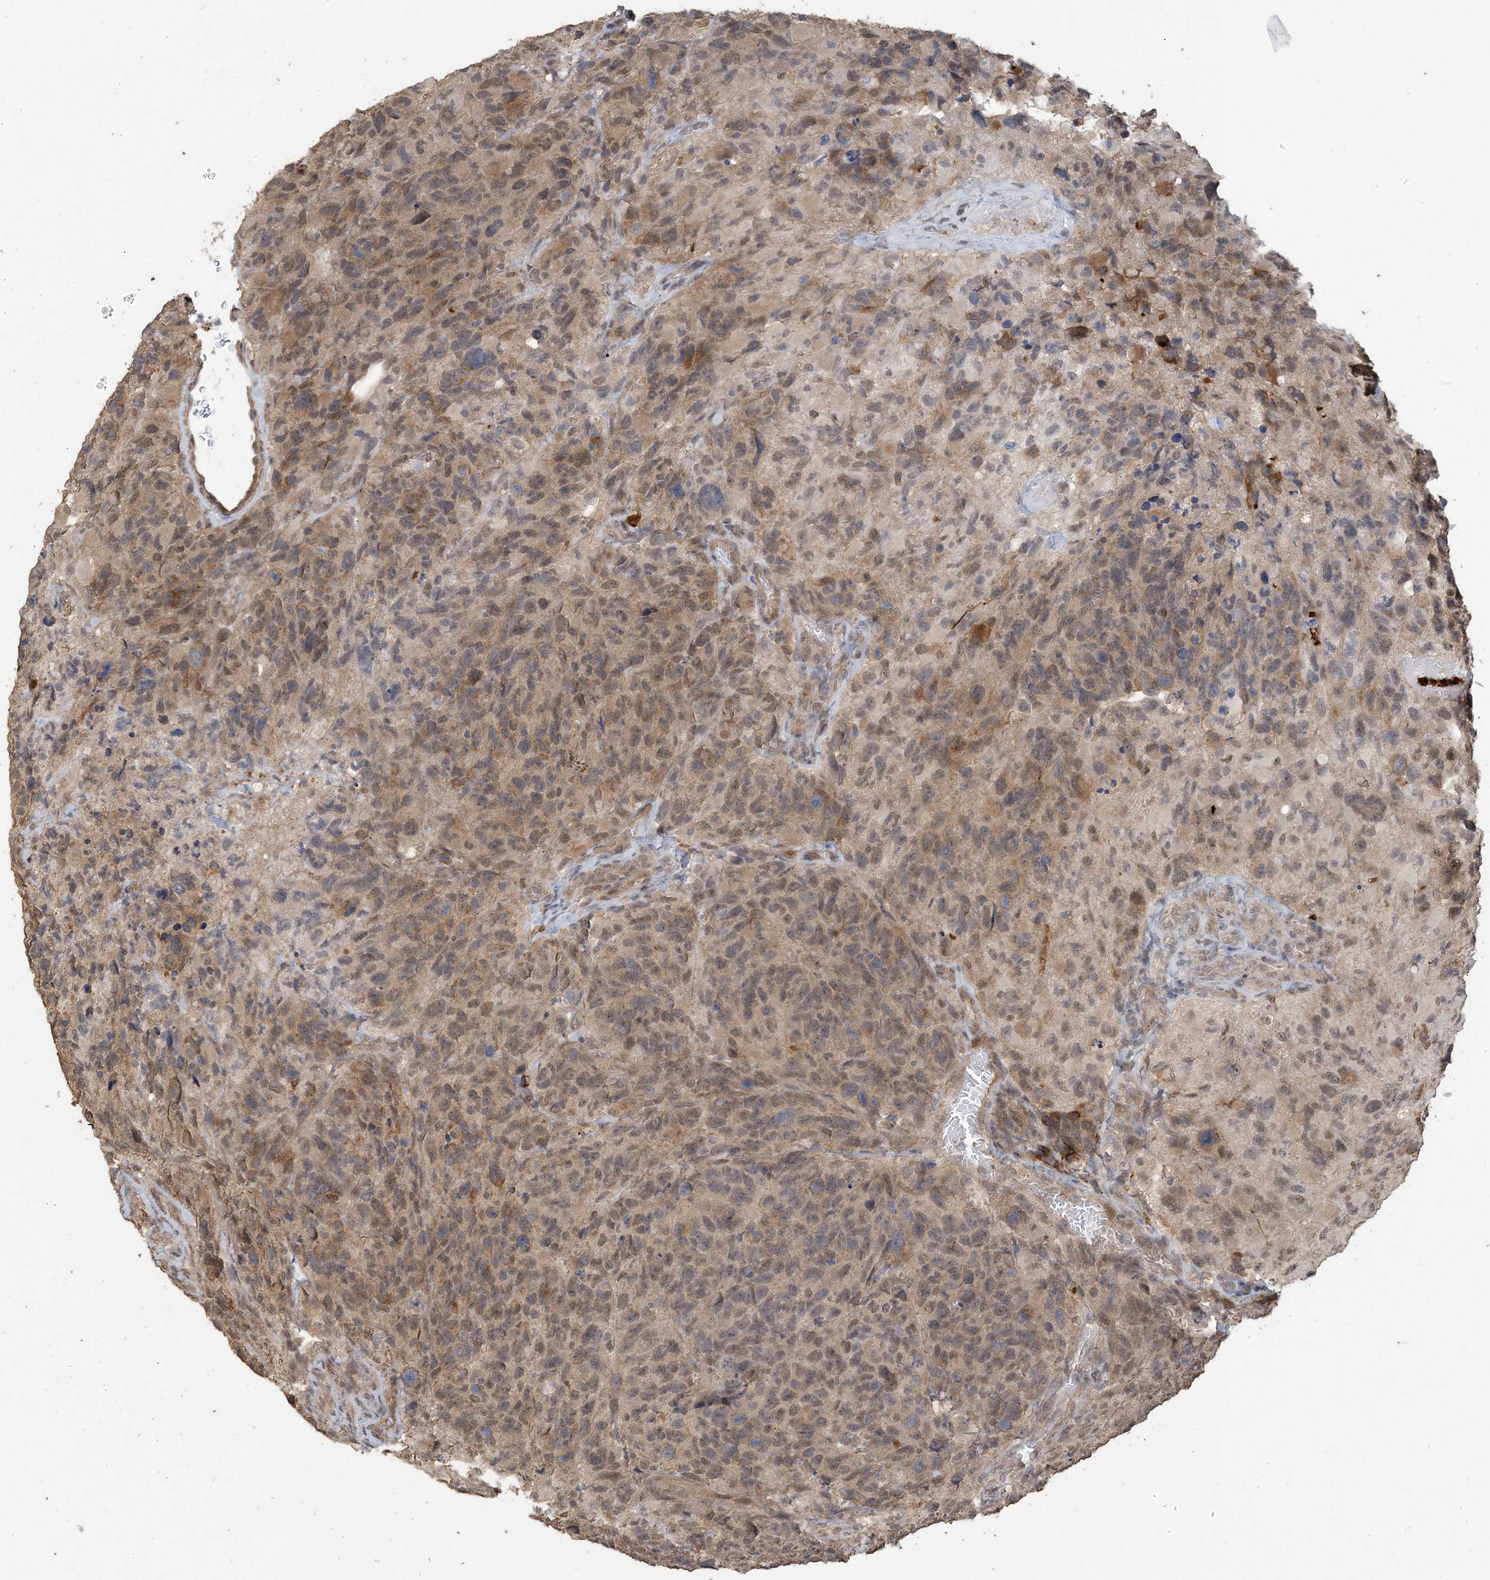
{"staining": {"intensity": "weak", "quantity": "25%-75%", "location": "cytoplasmic/membranous,nuclear"}, "tissue": "glioma", "cell_type": "Tumor cells", "image_type": "cancer", "snomed": [{"axis": "morphology", "description": "Glioma, malignant, High grade"}, {"axis": "topography", "description": "Brain"}], "caption": "Immunohistochemical staining of high-grade glioma (malignant) reveals weak cytoplasmic/membranous and nuclear protein positivity in about 25%-75% of tumor cells.", "gene": "ZC3H12A", "patient": {"sex": "male", "age": 69}}